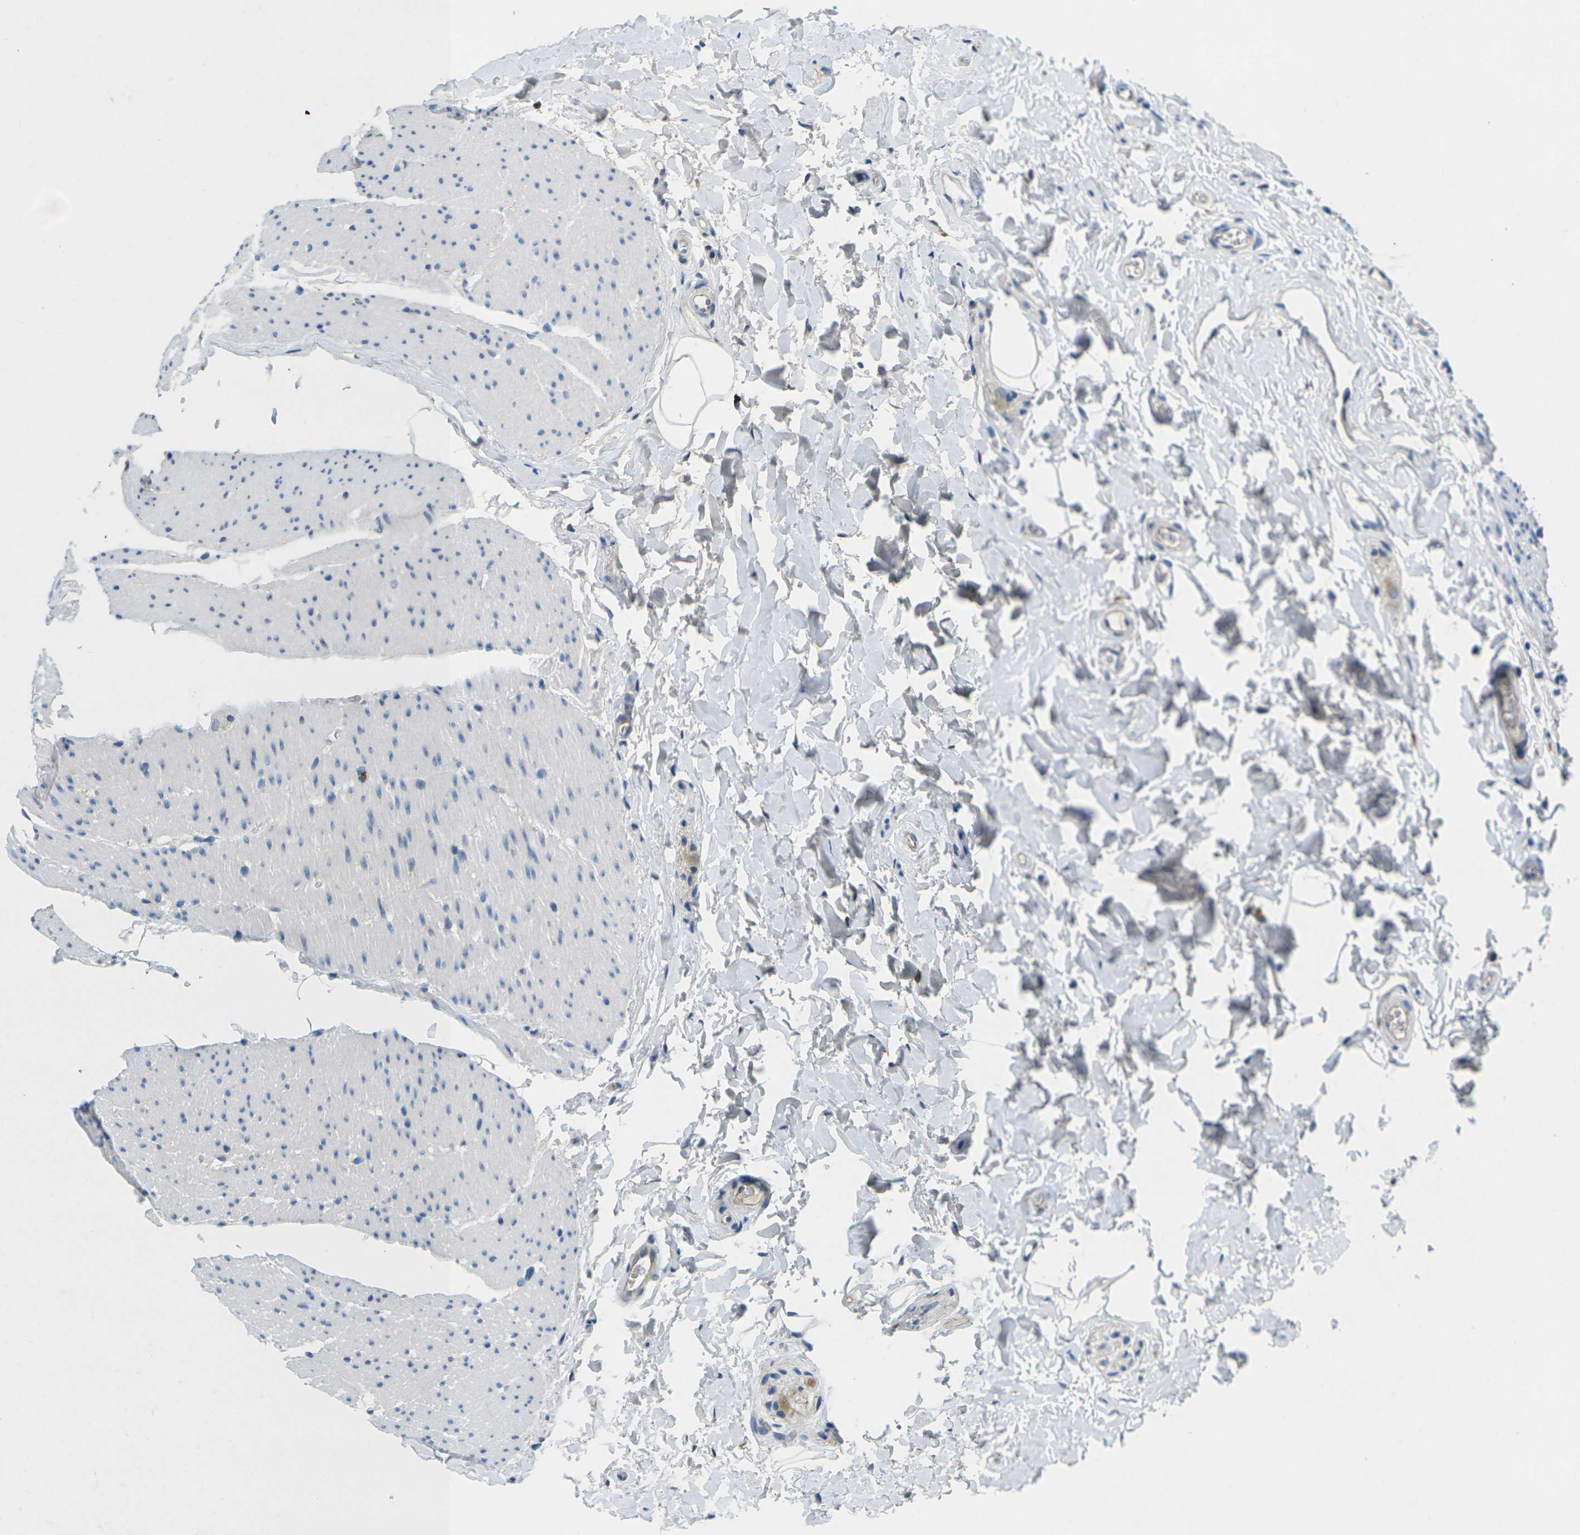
{"staining": {"intensity": "weak", "quantity": ">75%", "location": "cytoplasmic/membranous"}, "tissue": "colon", "cell_type": "Endothelial cells", "image_type": "normal", "snomed": [{"axis": "morphology", "description": "Normal tissue, NOS"}, {"axis": "topography", "description": "Colon"}], "caption": "Endothelial cells display low levels of weak cytoplasmic/membranous positivity in approximately >75% of cells in benign colon. The staining was performed using DAB (3,3'-diaminobenzidine), with brown indicating positive protein expression. Nuclei are stained blue with hematoxylin.", "gene": "CYP2C8", "patient": {"sex": "female", "age": 80}}